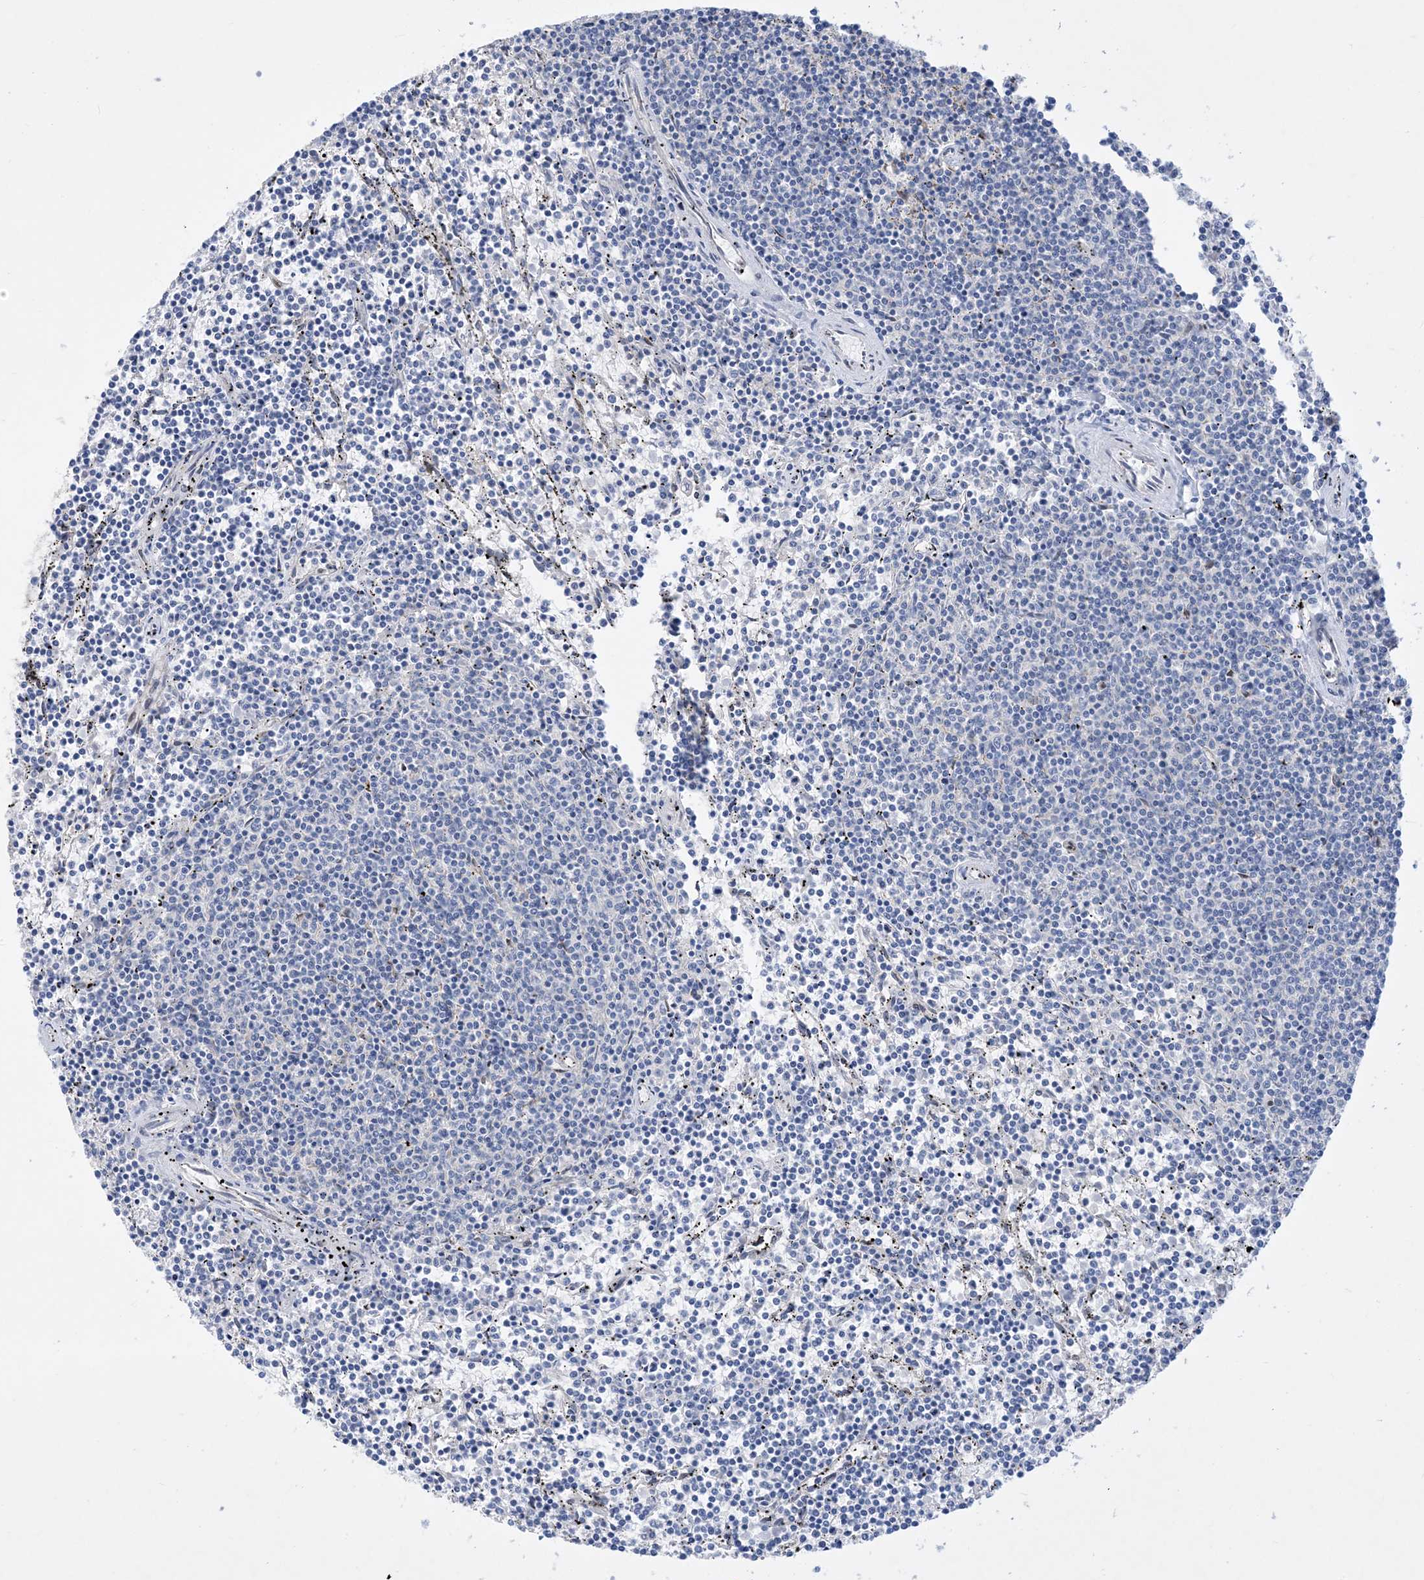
{"staining": {"intensity": "negative", "quantity": "none", "location": "none"}, "tissue": "lymphoma", "cell_type": "Tumor cells", "image_type": "cancer", "snomed": [{"axis": "morphology", "description": "Malignant lymphoma, non-Hodgkin's type, Low grade"}, {"axis": "topography", "description": "Spleen"}], "caption": "IHC image of human lymphoma stained for a protein (brown), which demonstrates no expression in tumor cells.", "gene": "RBMS3", "patient": {"sex": "female", "age": 50}}